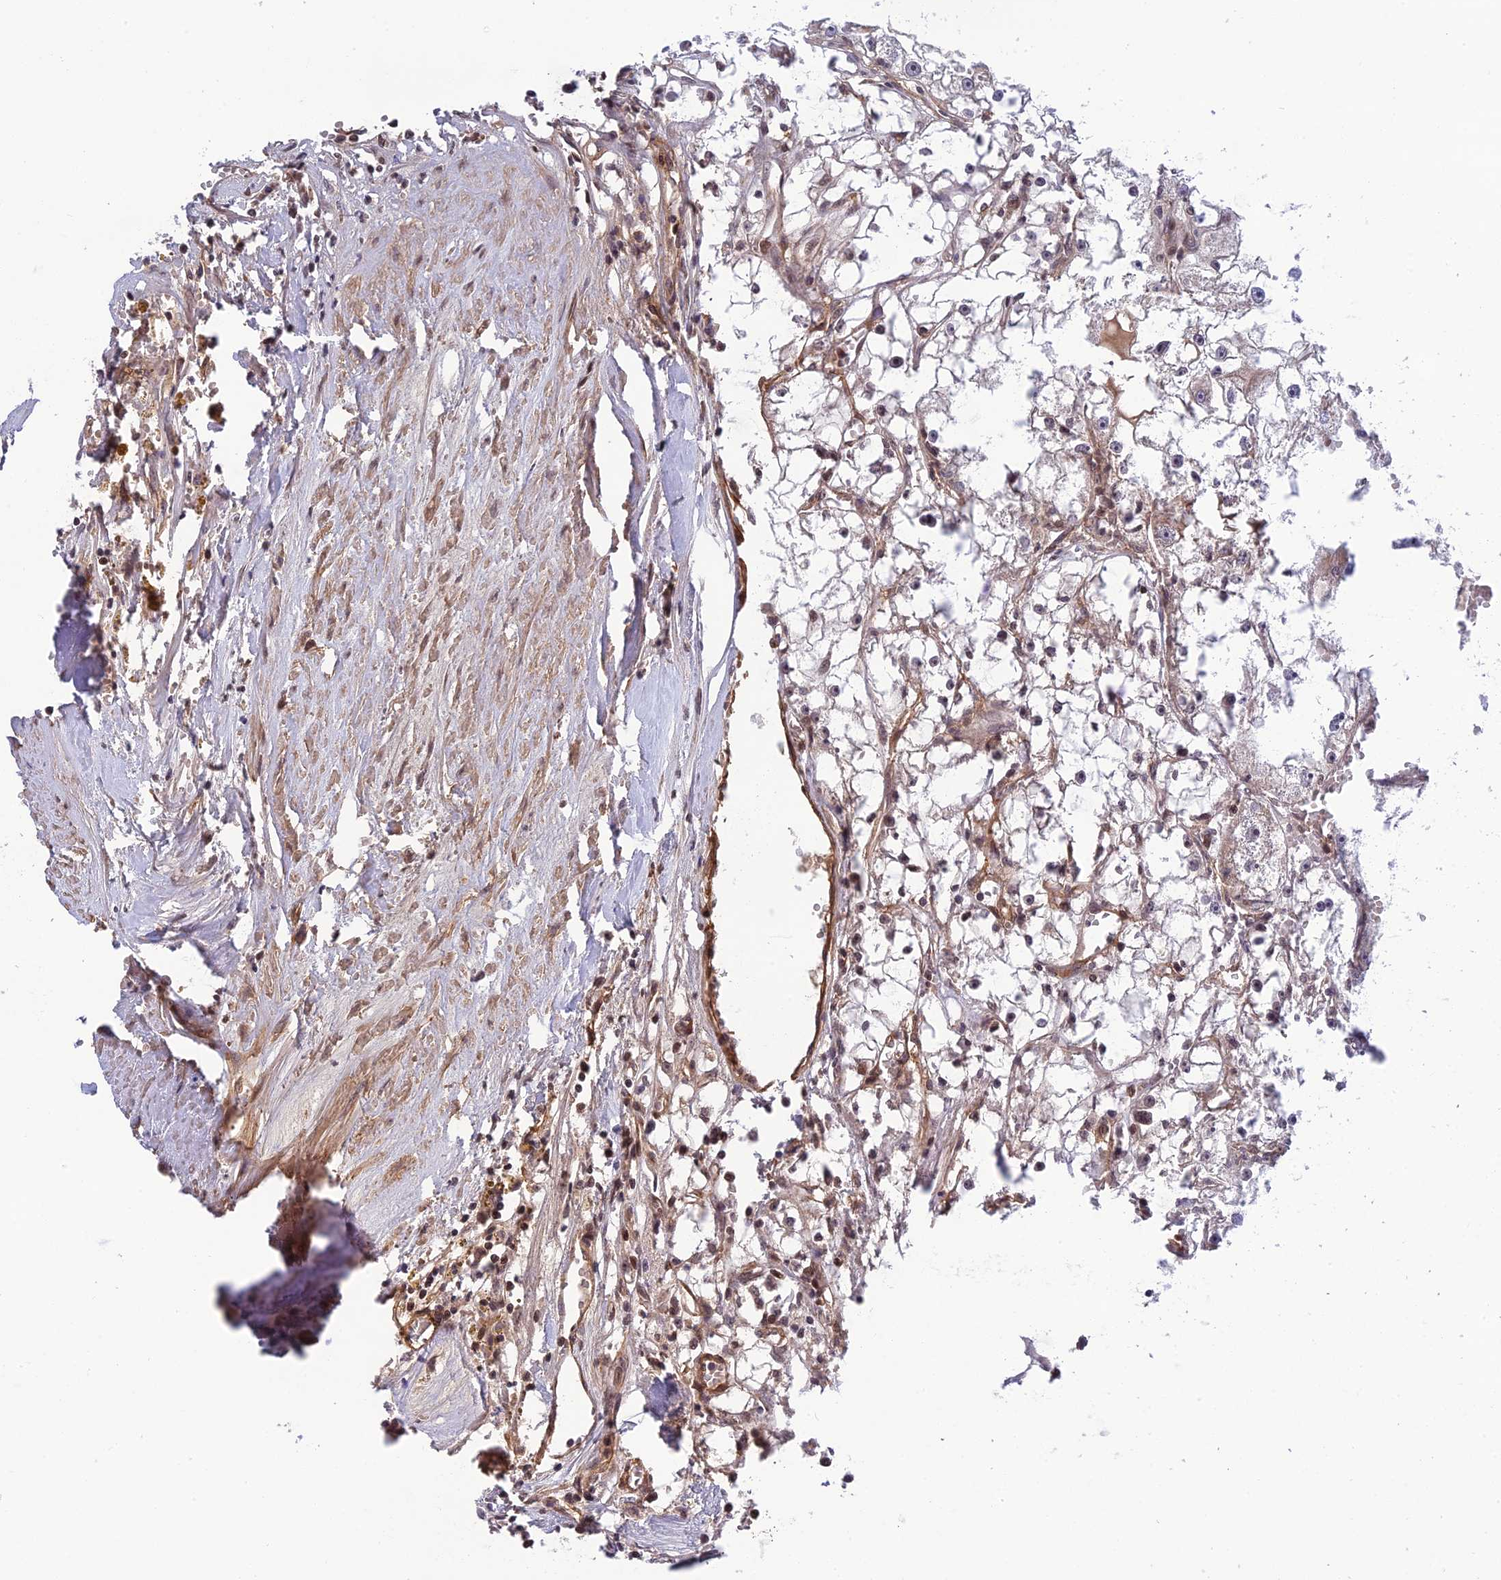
{"staining": {"intensity": "moderate", "quantity": "<25%", "location": "nuclear"}, "tissue": "renal cancer", "cell_type": "Tumor cells", "image_type": "cancer", "snomed": [{"axis": "morphology", "description": "Adenocarcinoma, NOS"}, {"axis": "topography", "description": "Kidney"}], "caption": "Protein expression analysis of human renal adenocarcinoma reveals moderate nuclear expression in about <25% of tumor cells.", "gene": "REXO1", "patient": {"sex": "male", "age": 56}}